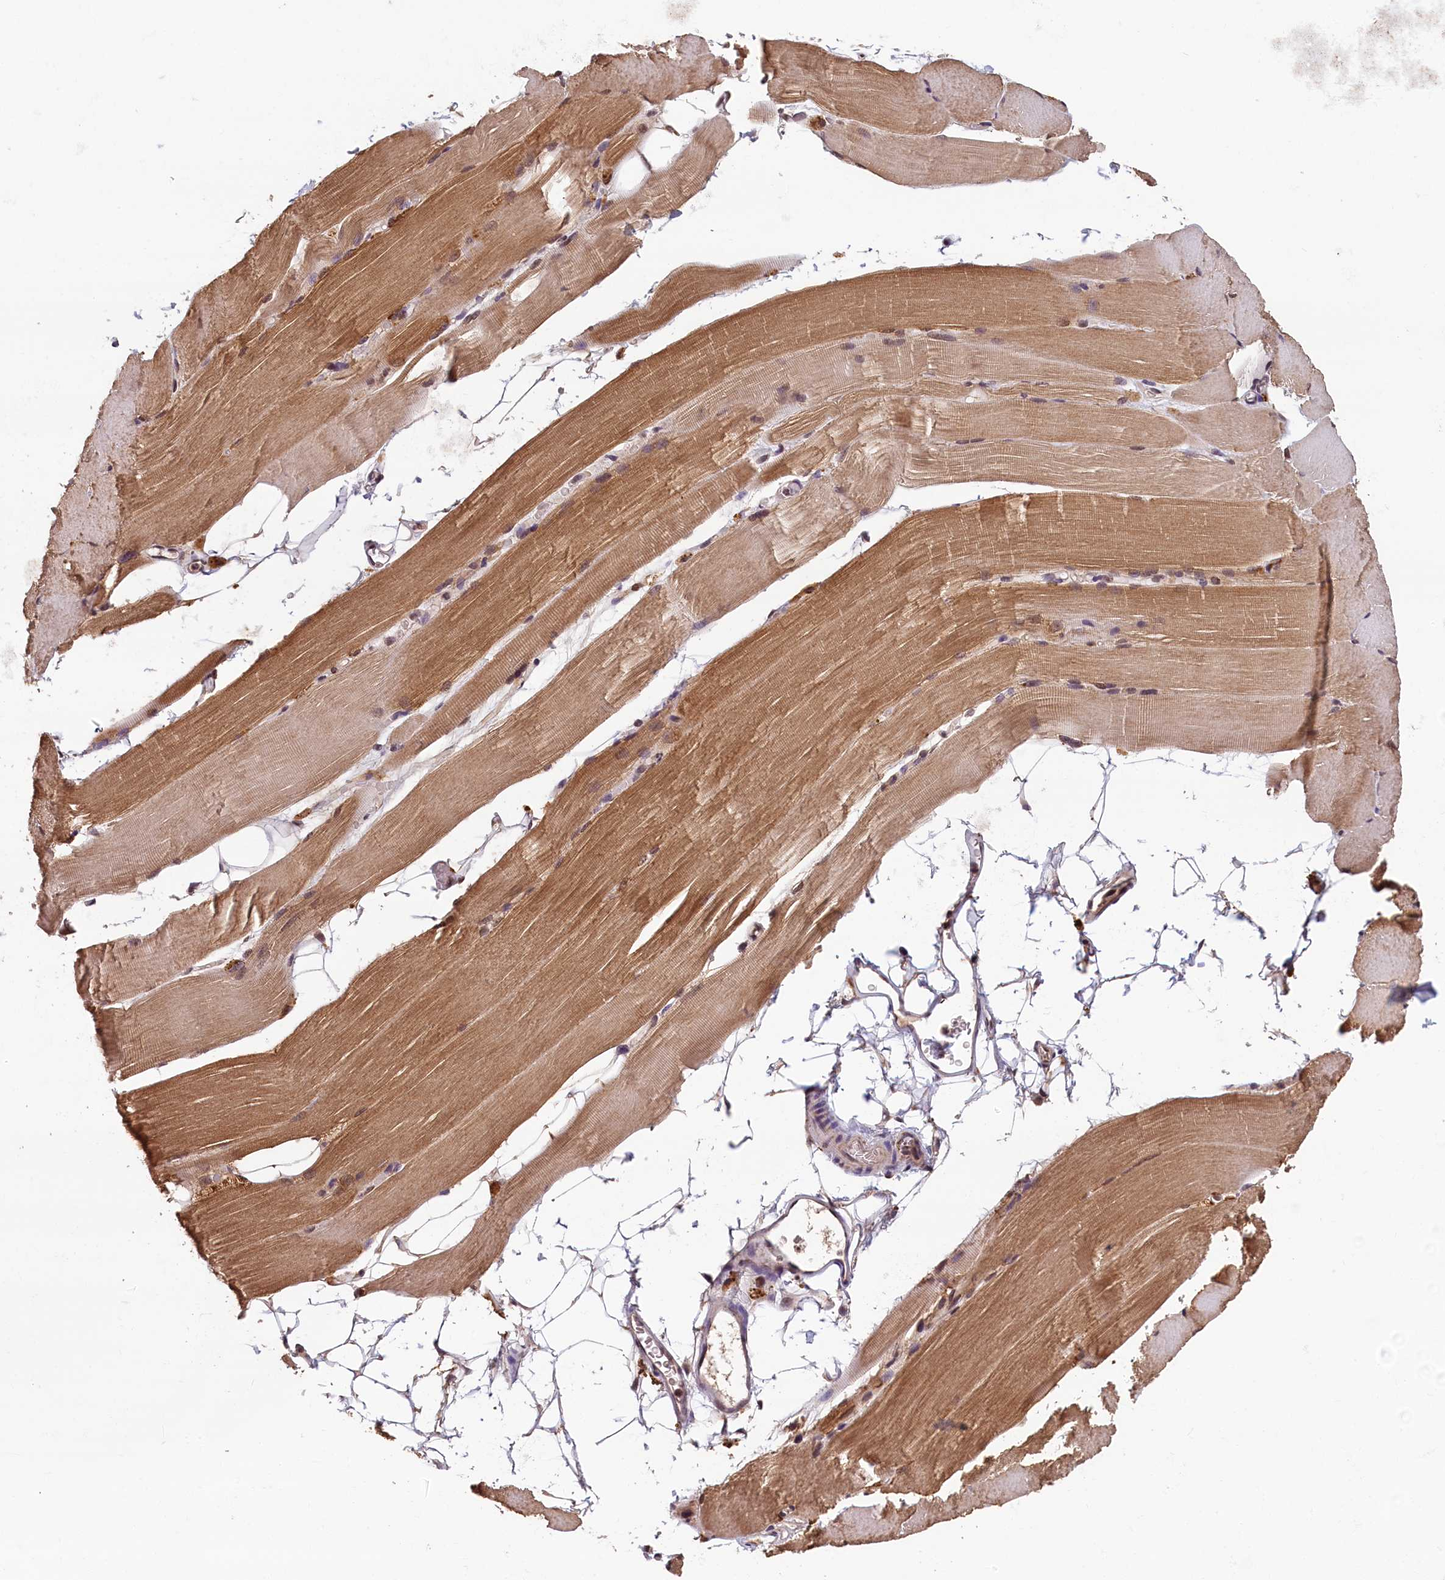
{"staining": {"intensity": "moderate", "quantity": ">75%", "location": "cytoplasmic/membranous,nuclear"}, "tissue": "skeletal muscle", "cell_type": "Myocytes", "image_type": "normal", "snomed": [{"axis": "morphology", "description": "Normal tissue, NOS"}, {"axis": "topography", "description": "Skeletal muscle"}, {"axis": "topography", "description": "Parathyroid gland"}], "caption": "Immunohistochemical staining of benign skeletal muscle displays medium levels of moderate cytoplasmic/membranous,nuclear expression in about >75% of myocytes. (IHC, brightfield microscopy, high magnification).", "gene": "KCNK6", "patient": {"sex": "female", "age": 37}}